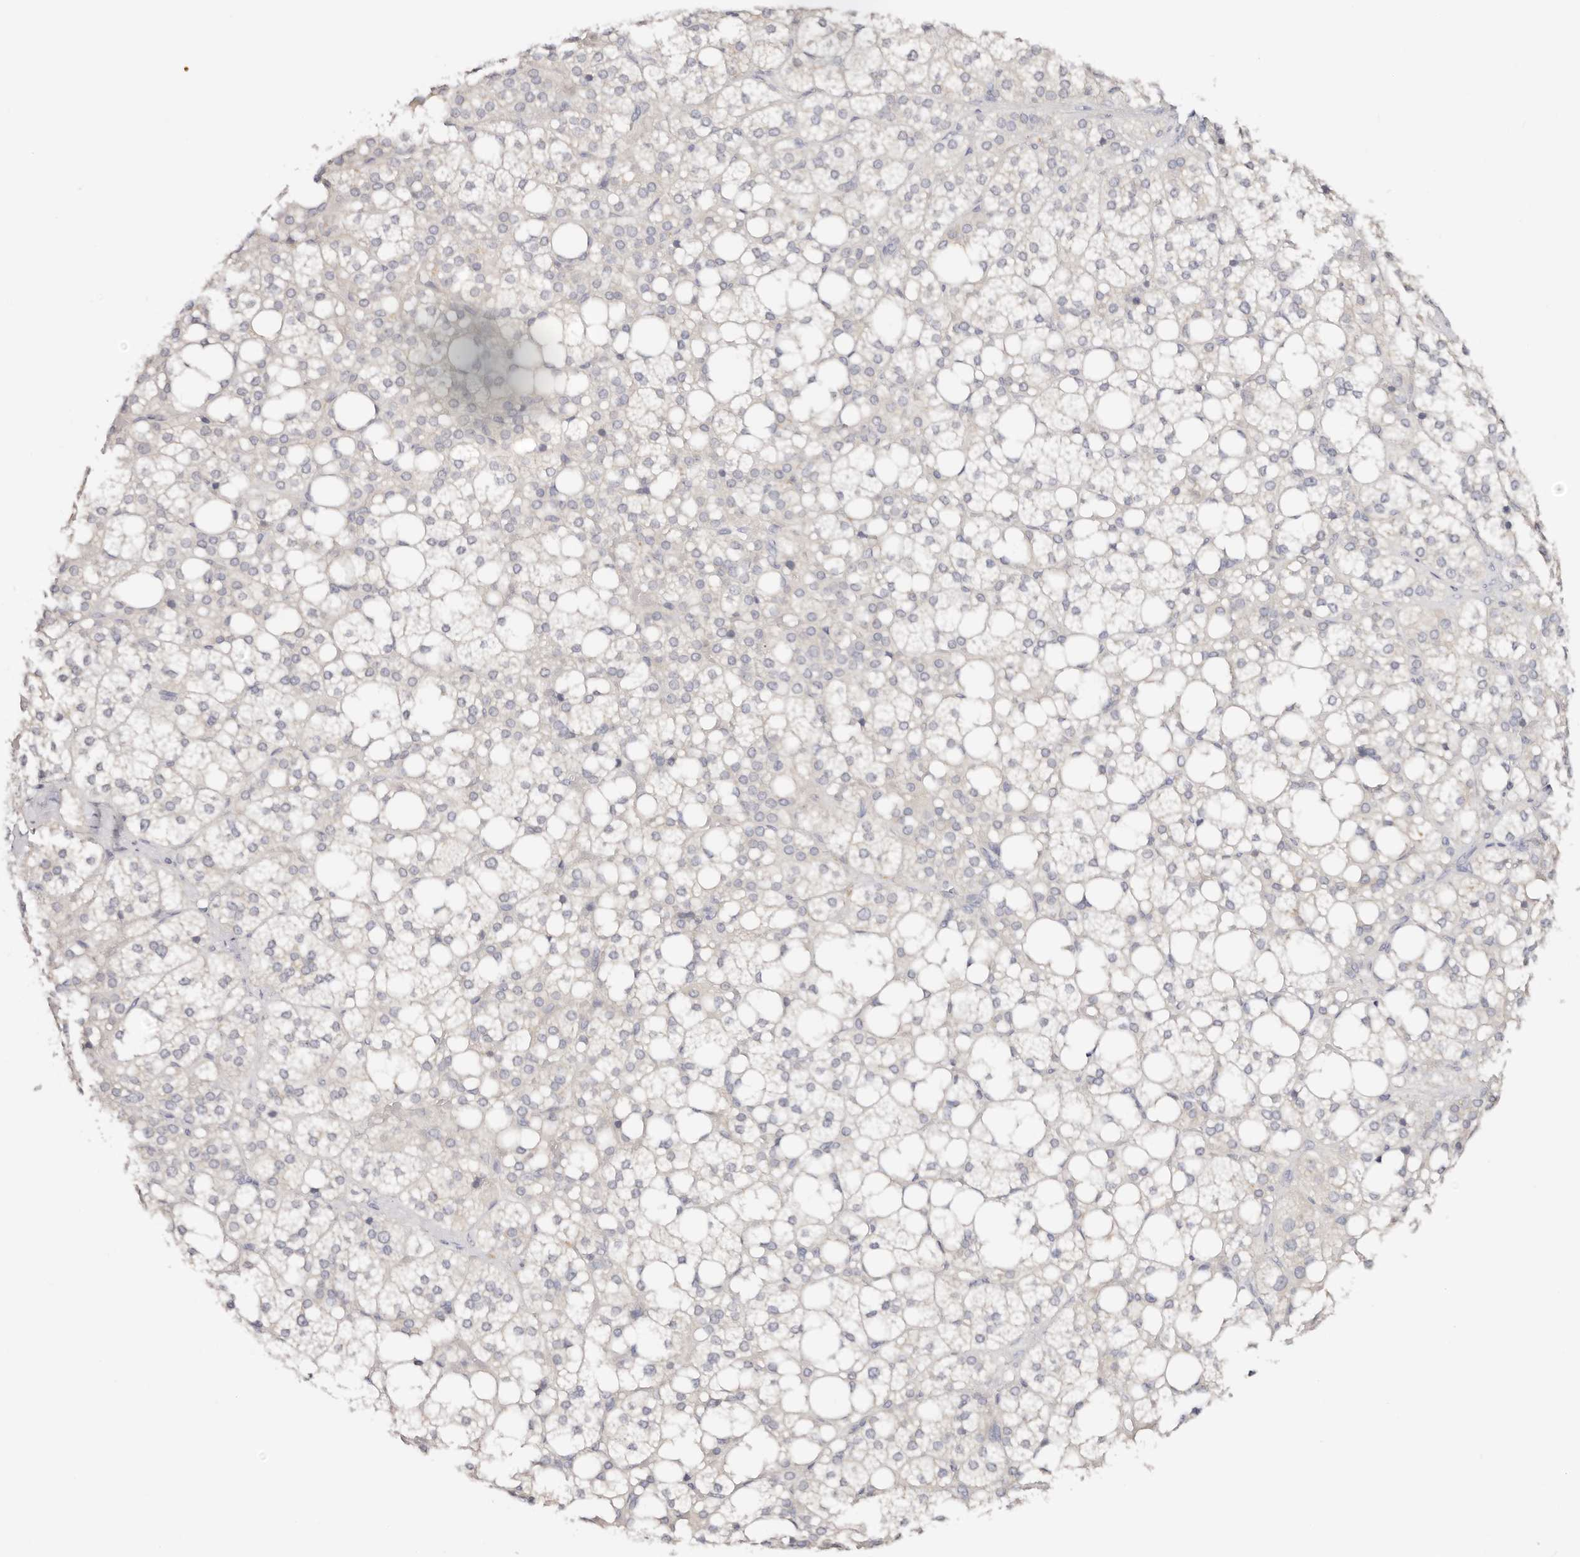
{"staining": {"intensity": "negative", "quantity": "none", "location": "none"}, "tissue": "adrenal gland", "cell_type": "Glandular cells", "image_type": "normal", "snomed": [{"axis": "morphology", "description": "Normal tissue, NOS"}, {"axis": "topography", "description": "Adrenal gland"}], "caption": "Immunohistochemistry histopathology image of benign adrenal gland stained for a protein (brown), which reveals no positivity in glandular cells.", "gene": "DNASE1", "patient": {"sex": "female", "age": 59}}